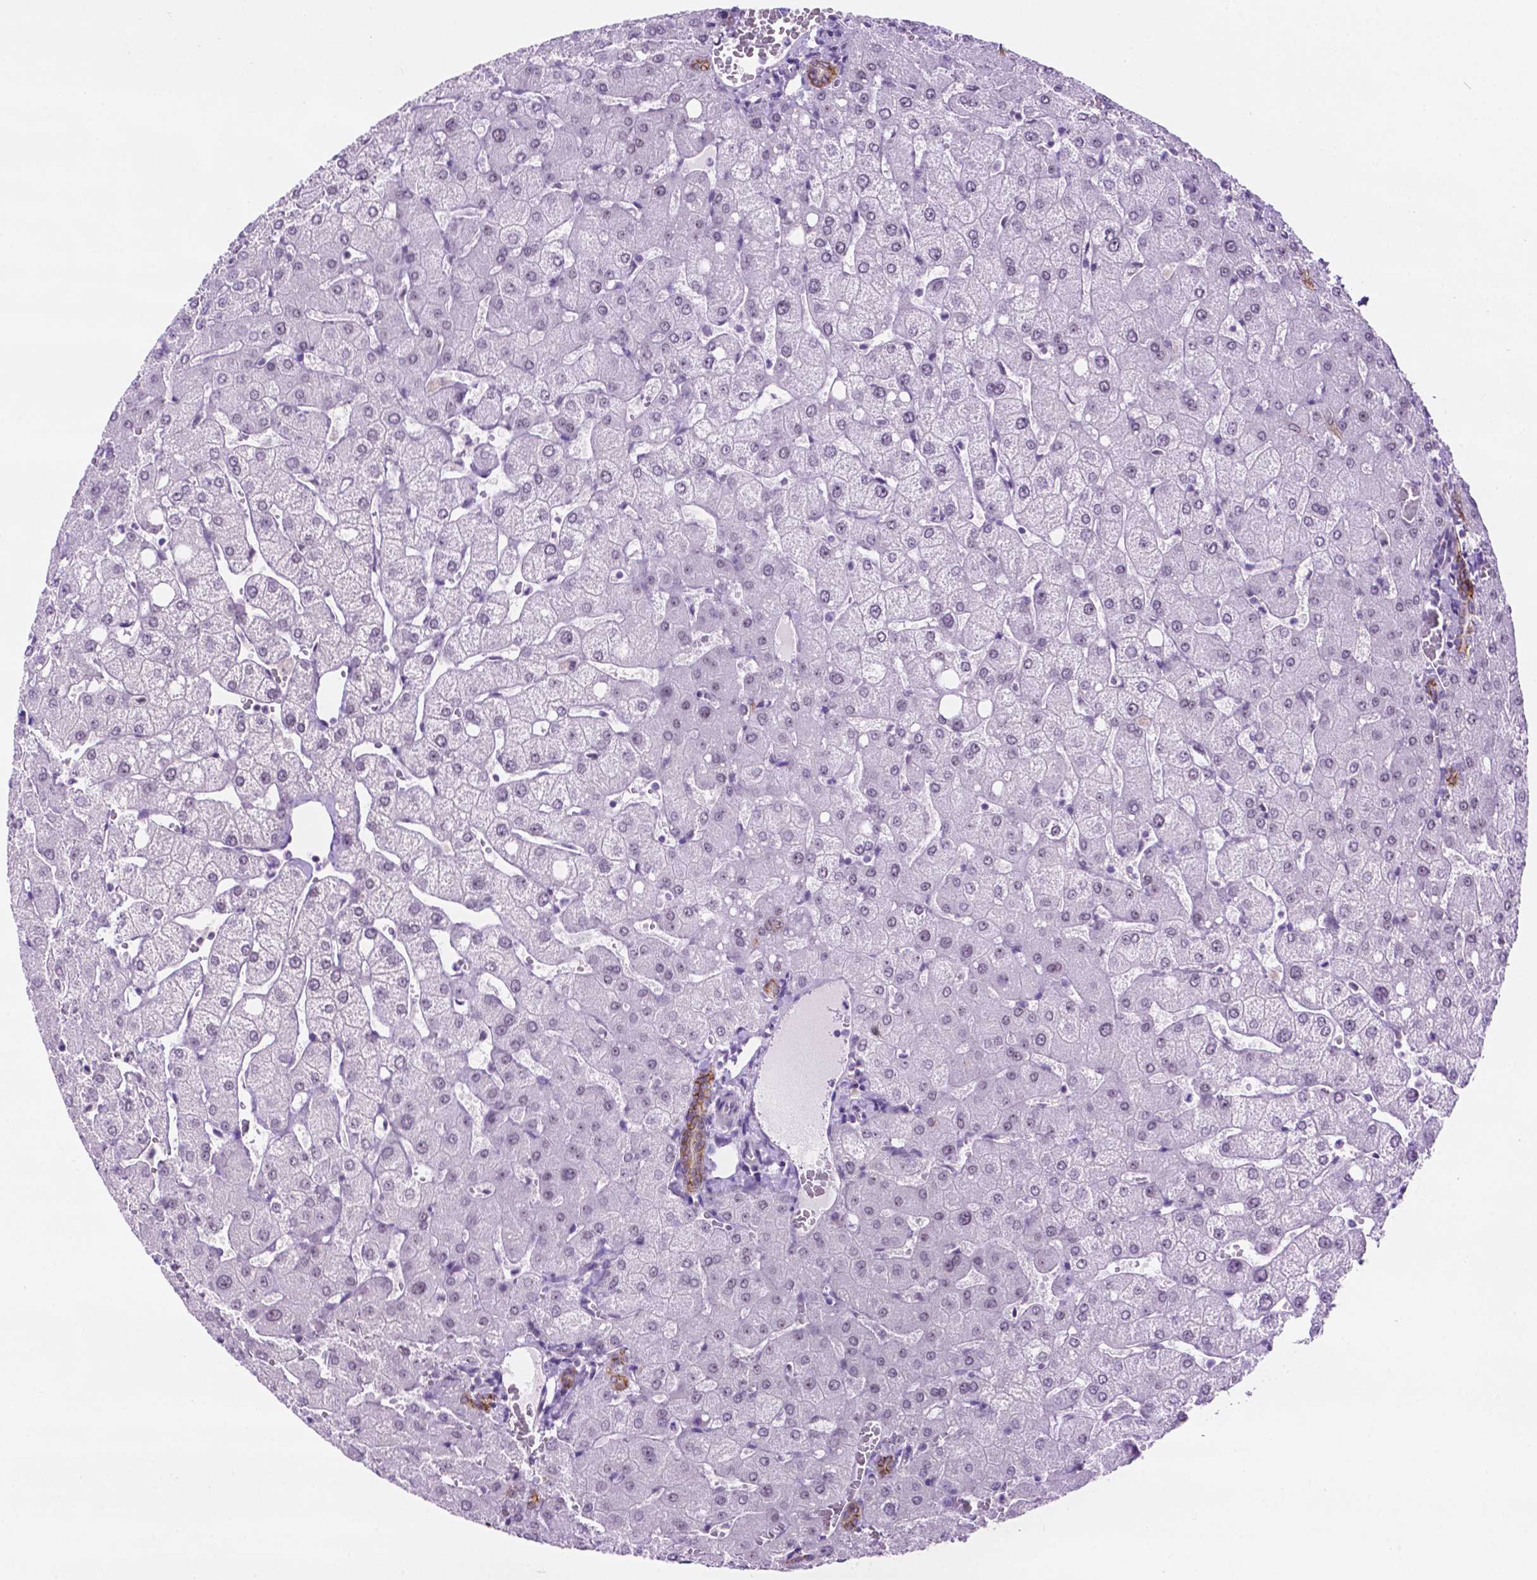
{"staining": {"intensity": "moderate", "quantity": "25%-75%", "location": "cytoplasmic/membranous"}, "tissue": "liver", "cell_type": "Cholangiocytes", "image_type": "normal", "snomed": [{"axis": "morphology", "description": "Normal tissue, NOS"}, {"axis": "topography", "description": "Liver"}], "caption": "IHC staining of normal liver, which shows medium levels of moderate cytoplasmic/membranous positivity in approximately 25%-75% of cholangiocytes indicating moderate cytoplasmic/membranous protein staining. The staining was performed using DAB (brown) for protein detection and nuclei were counterstained in hematoxylin (blue).", "gene": "TACSTD2", "patient": {"sex": "female", "age": 54}}